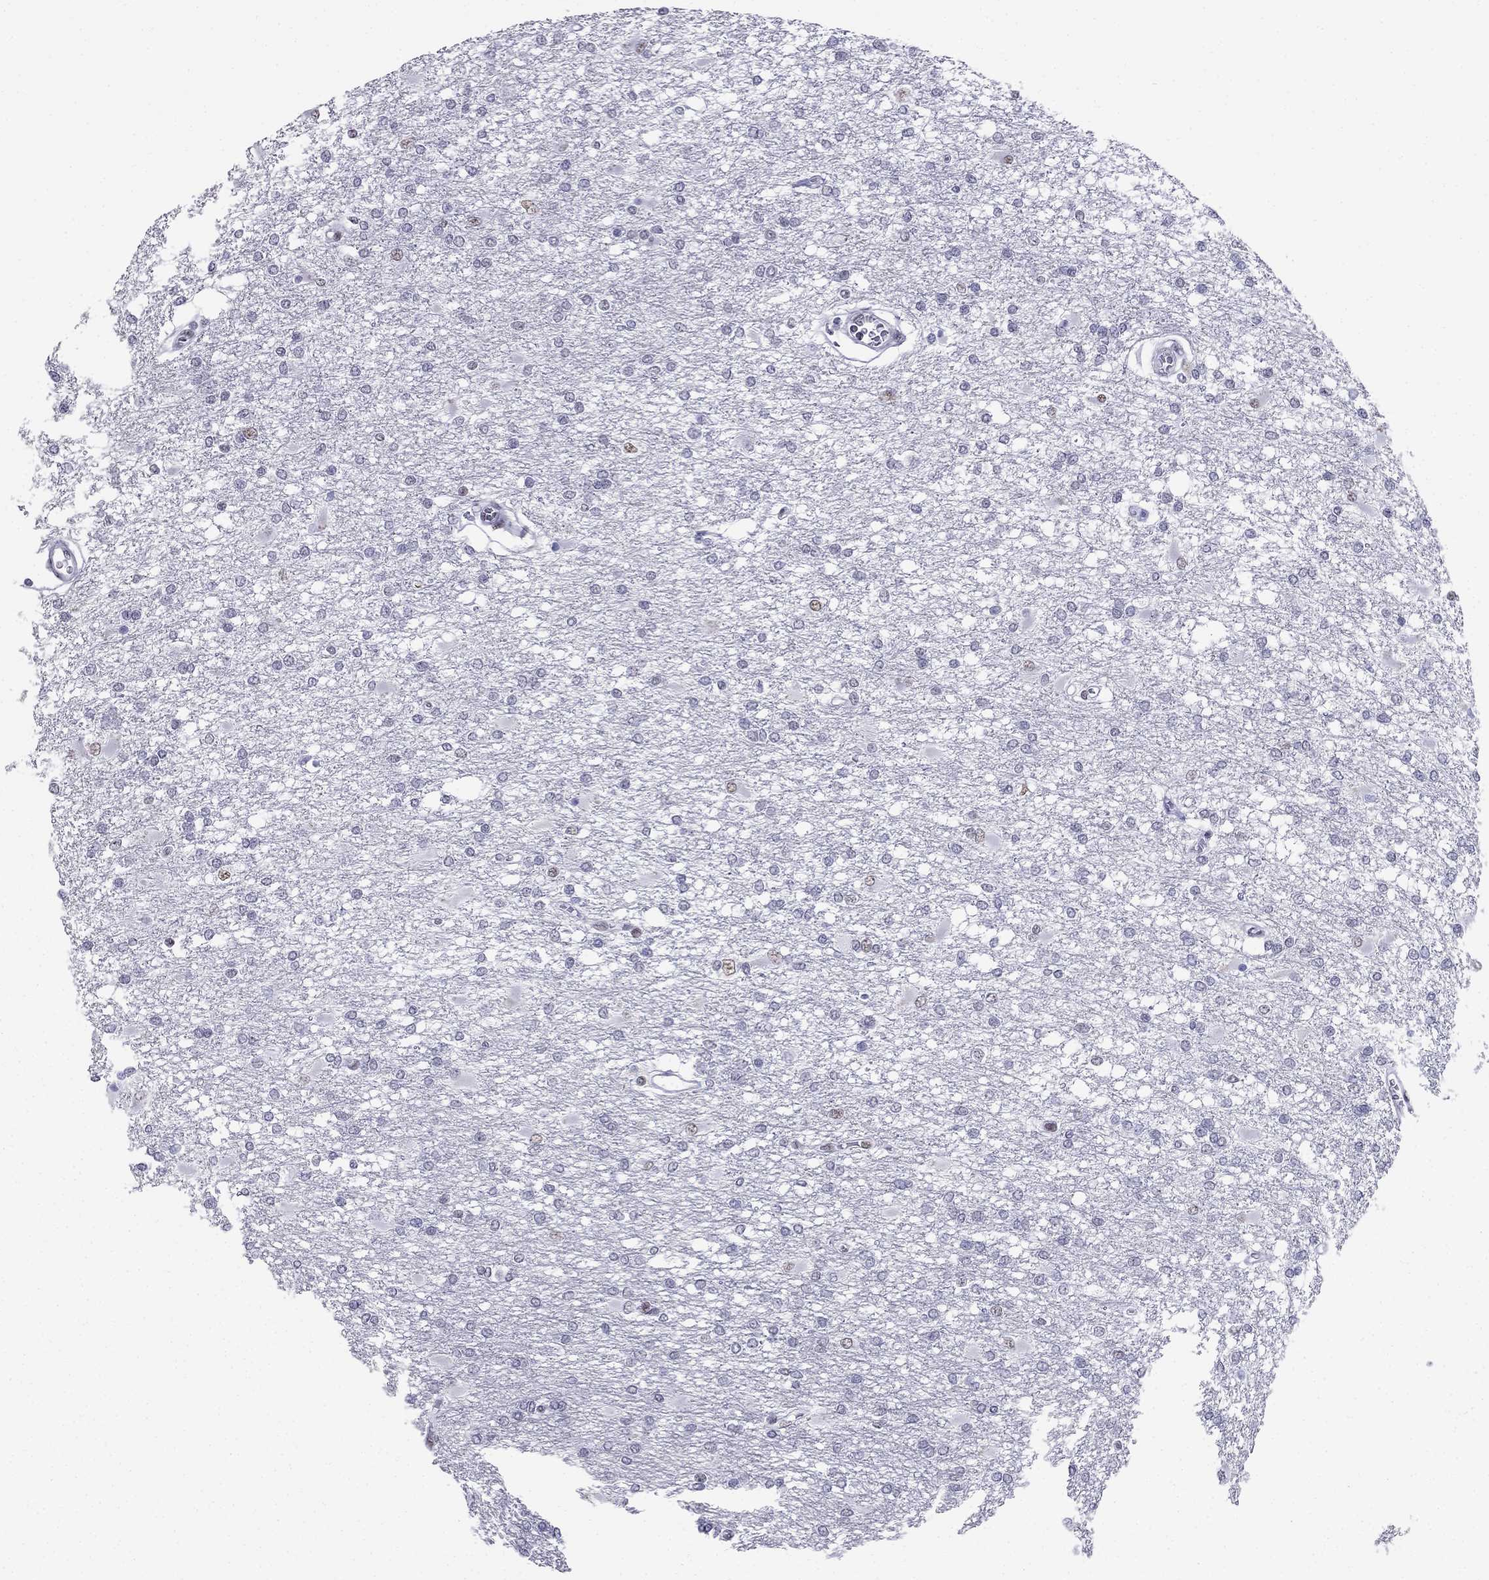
{"staining": {"intensity": "negative", "quantity": "none", "location": "none"}, "tissue": "glioma", "cell_type": "Tumor cells", "image_type": "cancer", "snomed": [{"axis": "morphology", "description": "Glioma, malignant, High grade"}, {"axis": "topography", "description": "Cerebral cortex"}], "caption": "Immunohistochemistry of human malignant glioma (high-grade) exhibits no expression in tumor cells.", "gene": "PPM1G", "patient": {"sex": "male", "age": 79}}